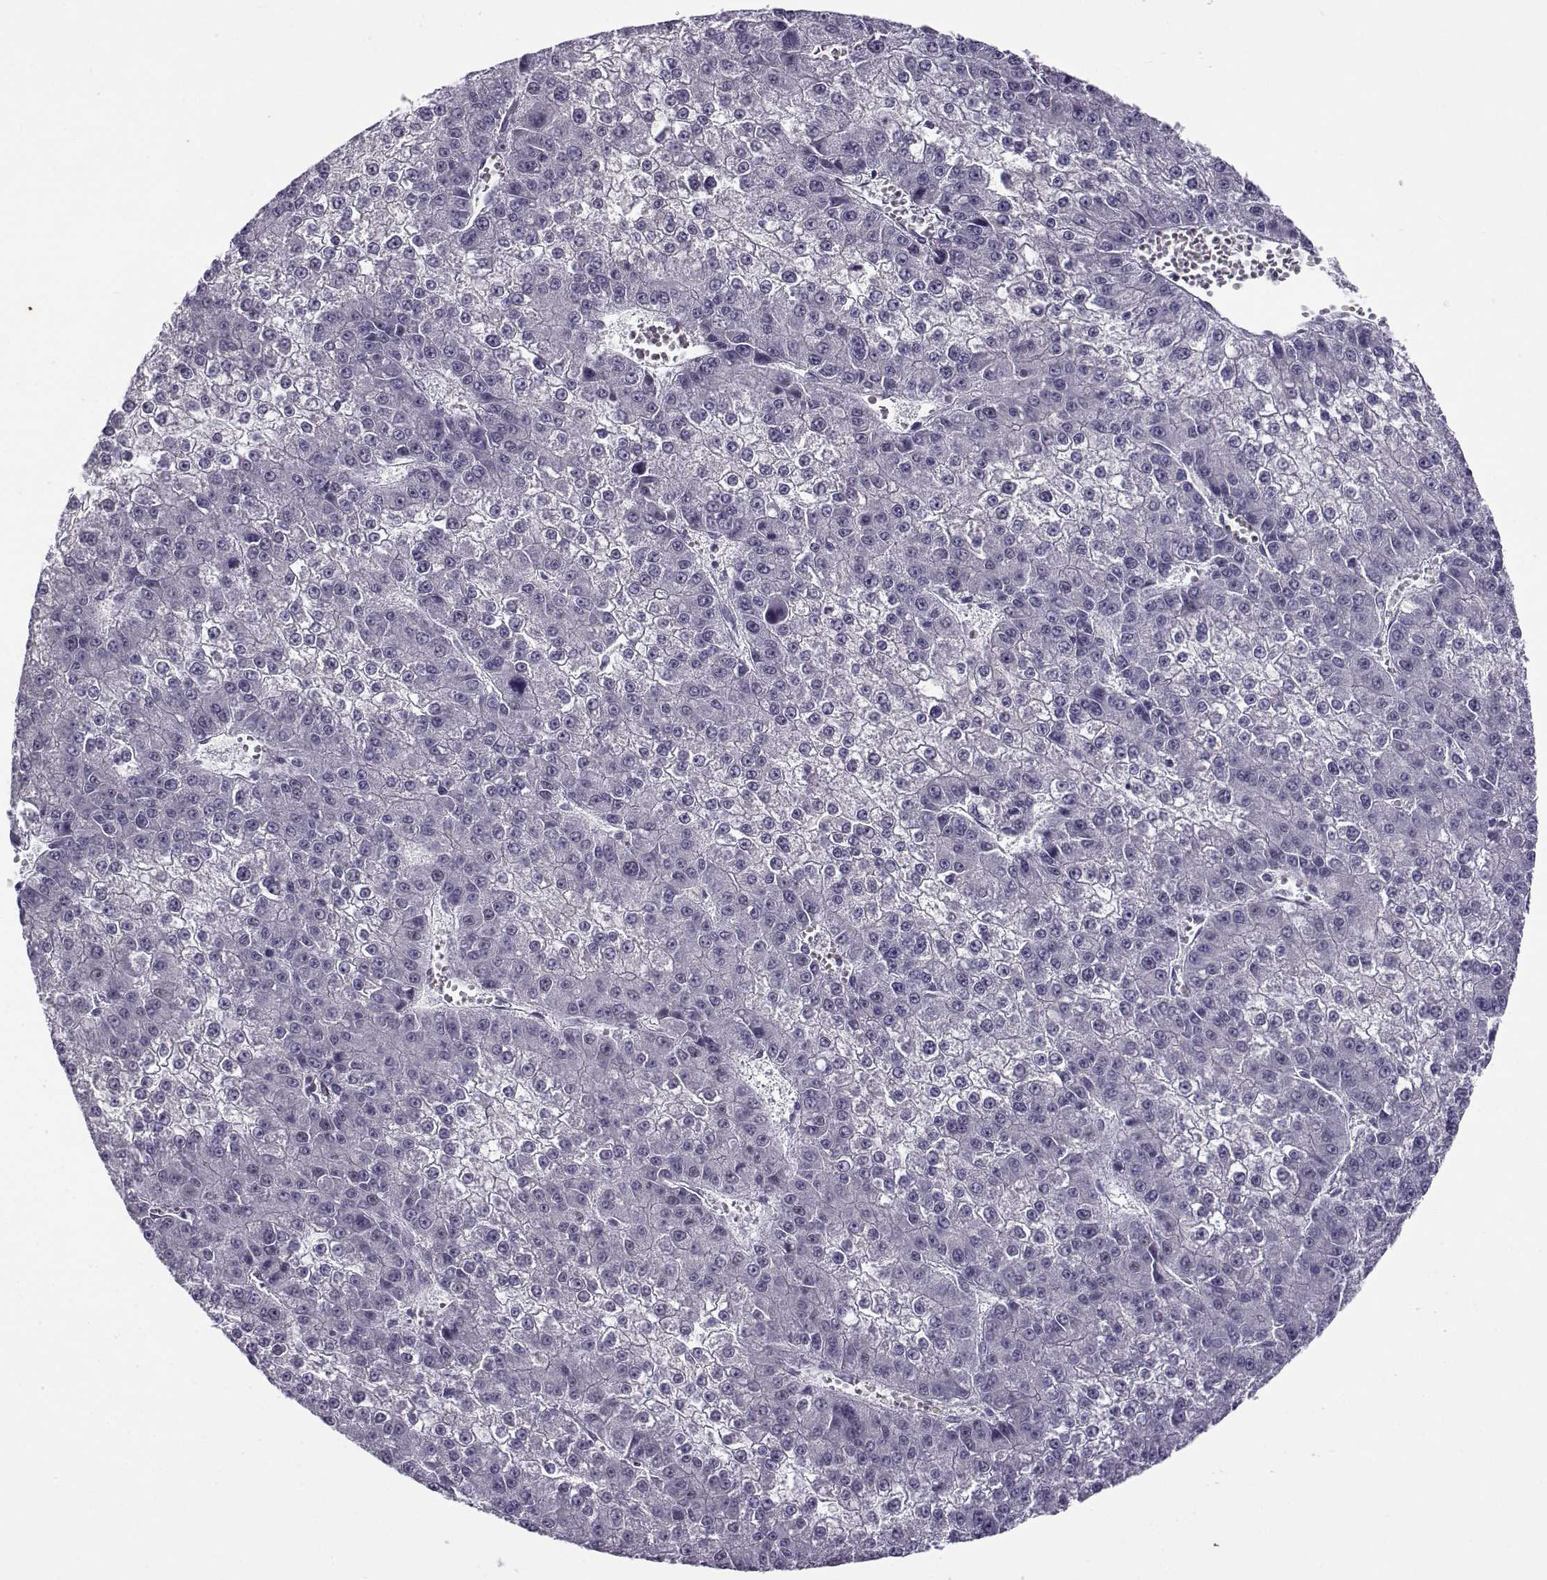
{"staining": {"intensity": "negative", "quantity": "none", "location": "none"}, "tissue": "liver cancer", "cell_type": "Tumor cells", "image_type": "cancer", "snomed": [{"axis": "morphology", "description": "Carcinoma, Hepatocellular, NOS"}, {"axis": "topography", "description": "Liver"}], "caption": "Immunohistochemistry (IHC) micrograph of neoplastic tissue: human hepatocellular carcinoma (liver) stained with DAB demonstrates no significant protein staining in tumor cells. (DAB (3,3'-diaminobenzidine) IHC visualized using brightfield microscopy, high magnification).", "gene": "BACH1", "patient": {"sex": "female", "age": 73}}